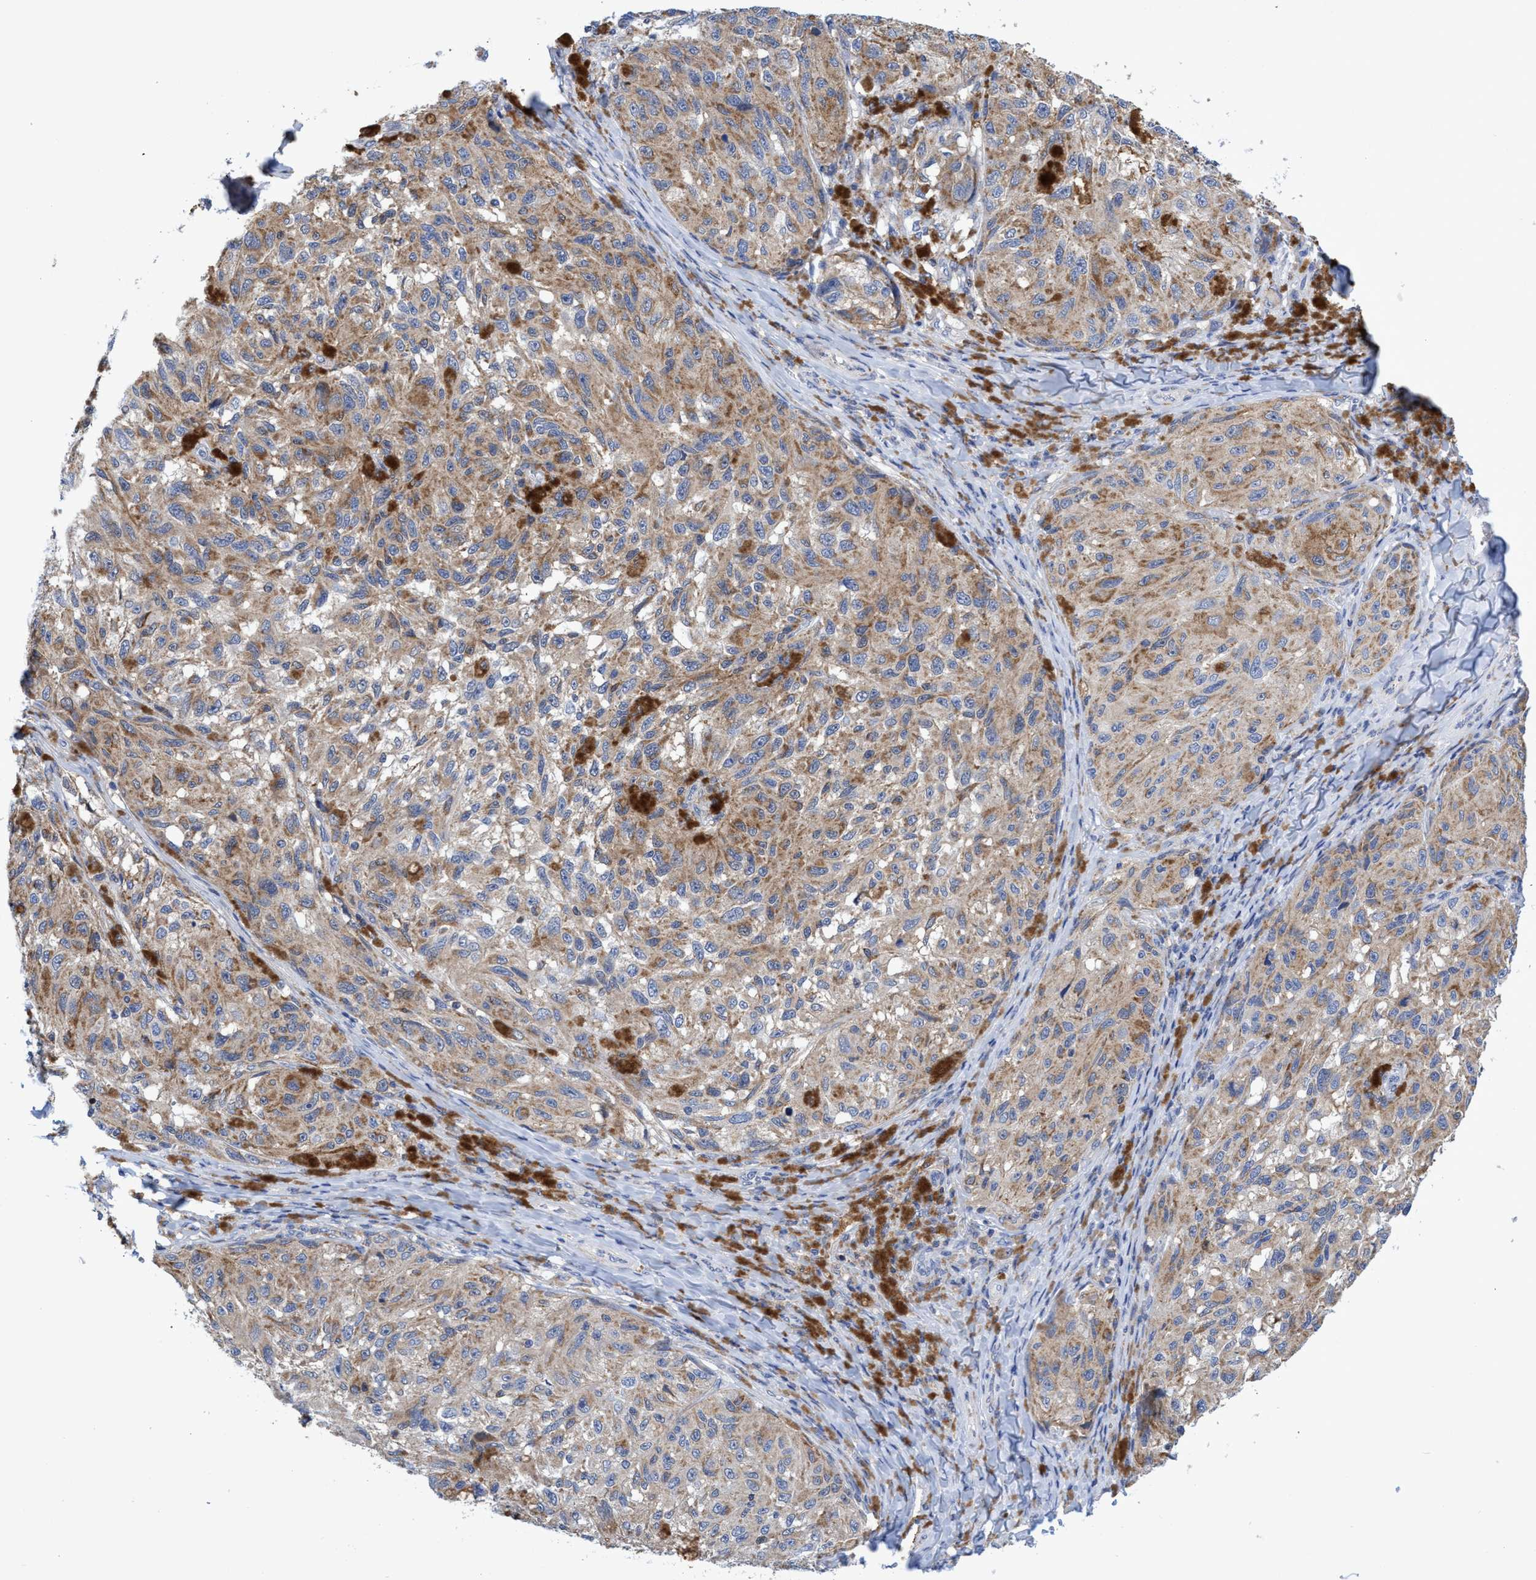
{"staining": {"intensity": "moderate", "quantity": ">75%", "location": "cytoplasmic/membranous"}, "tissue": "melanoma", "cell_type": "Tumor cells", "image_type": "cancer", "snomed": [{"axis": "morphology", "description": "Malignant melanoma, NOS"}, {"axis": "topography", "description": "Skin"}], "caption": "Tumor cells reveal moderate cytoplasmic/membranous positivity in about >75% of cells in melanoma. The staining was performed using DAB, with brown indicating positive protein expression. Nuclei are stained blue with hematoxylin.", "gene": "CRYZ", "patient": {"sex": "female", "age": 73}}